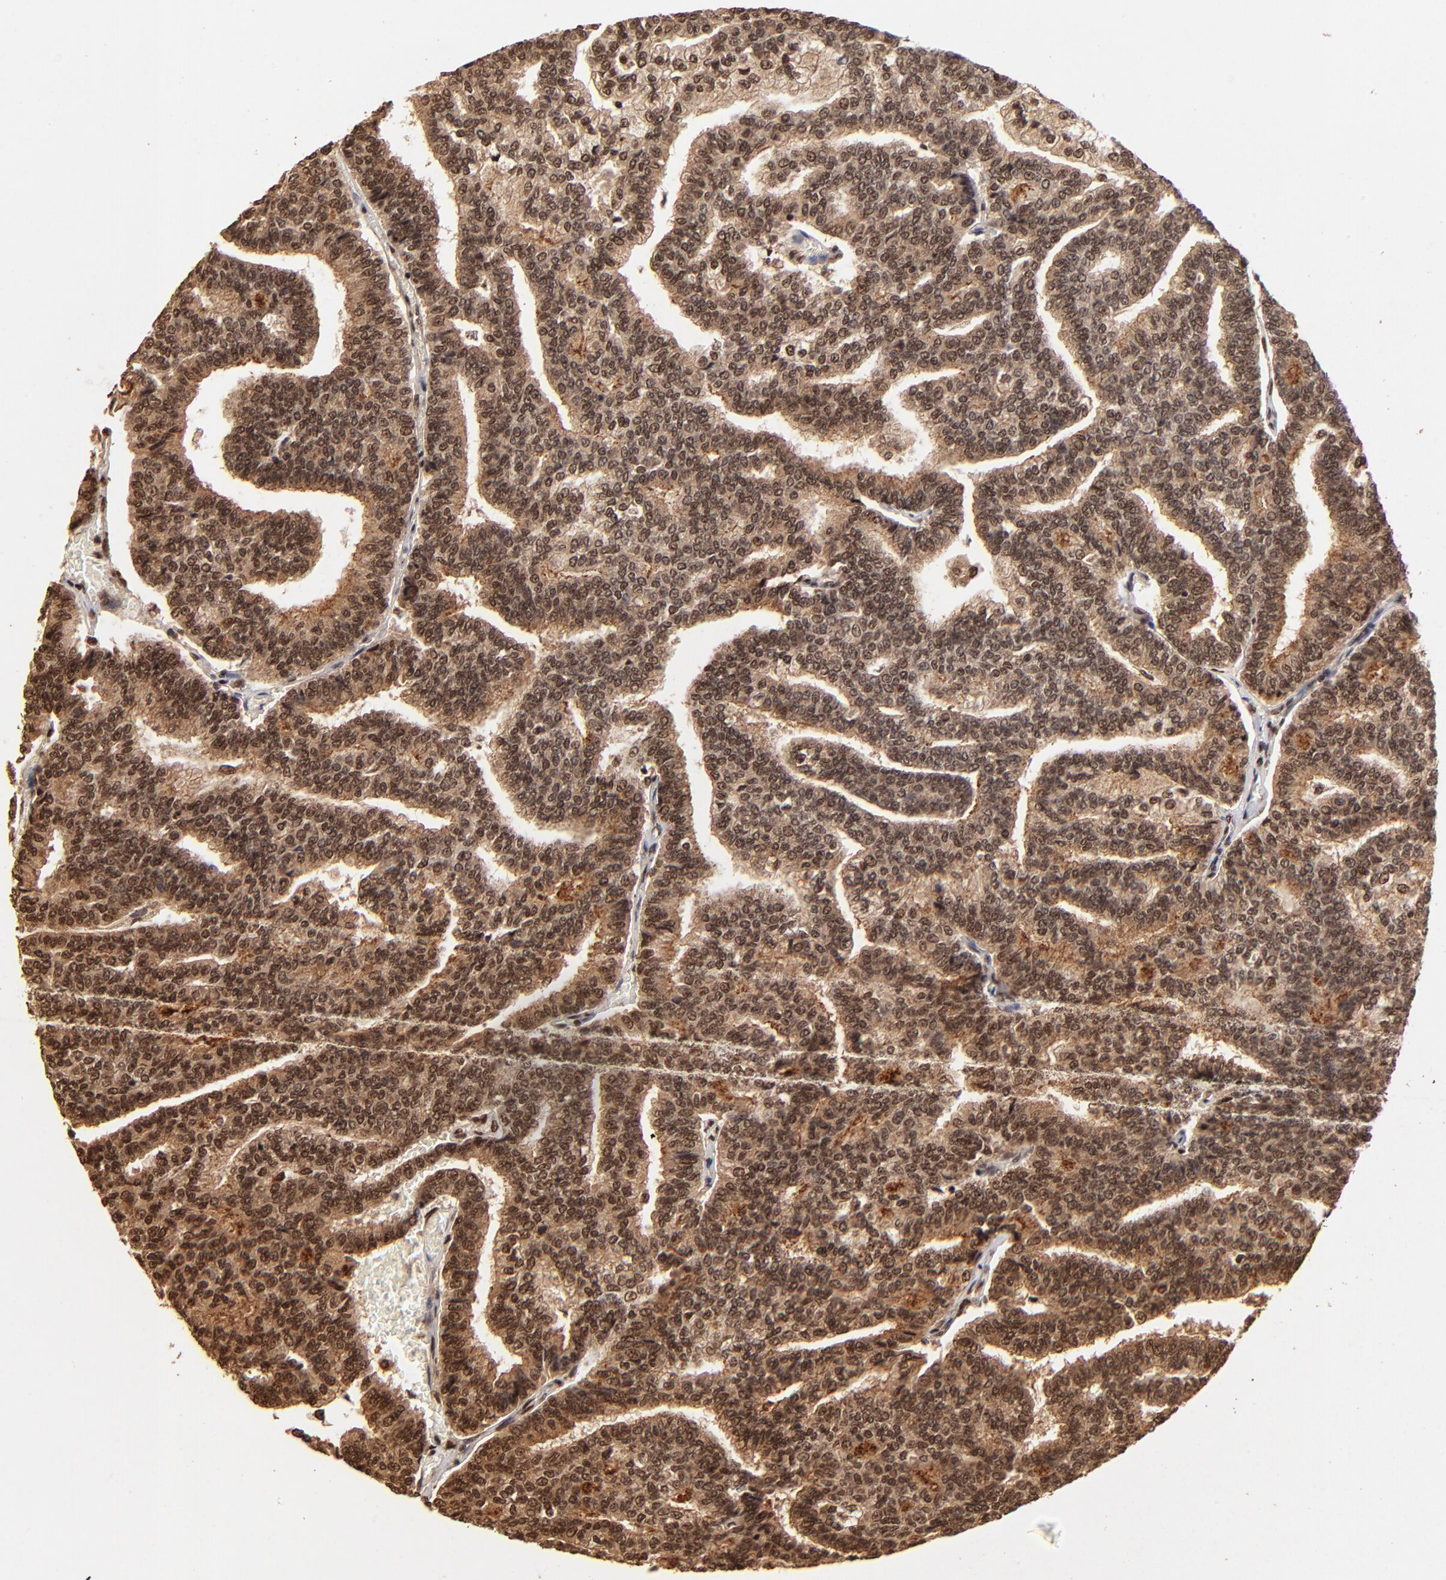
{"staining": {"intensity": "strong", "quantity": ">75%", "location": "cytoplasmic/membranous,nuclear"}, "tissue": "thyroid cancer", "cell_type": "Tumor cells", "image_type": "cancer", "snomed": [{"axis": "morphology", "description": "Papillary adenocarcinoma, NOS"}, {"axis": "topography", "description": "Thyroid gland"}], "caption": "Strong cytoplasmic/membranous and nuclear positivity for a protein is appreciated in about >75% of tumor cells of thyroid cancer (papillary adenocarcinoma) using IHC.", "gene": "MED12", "patient": {"sex": "female", "age": 35}}